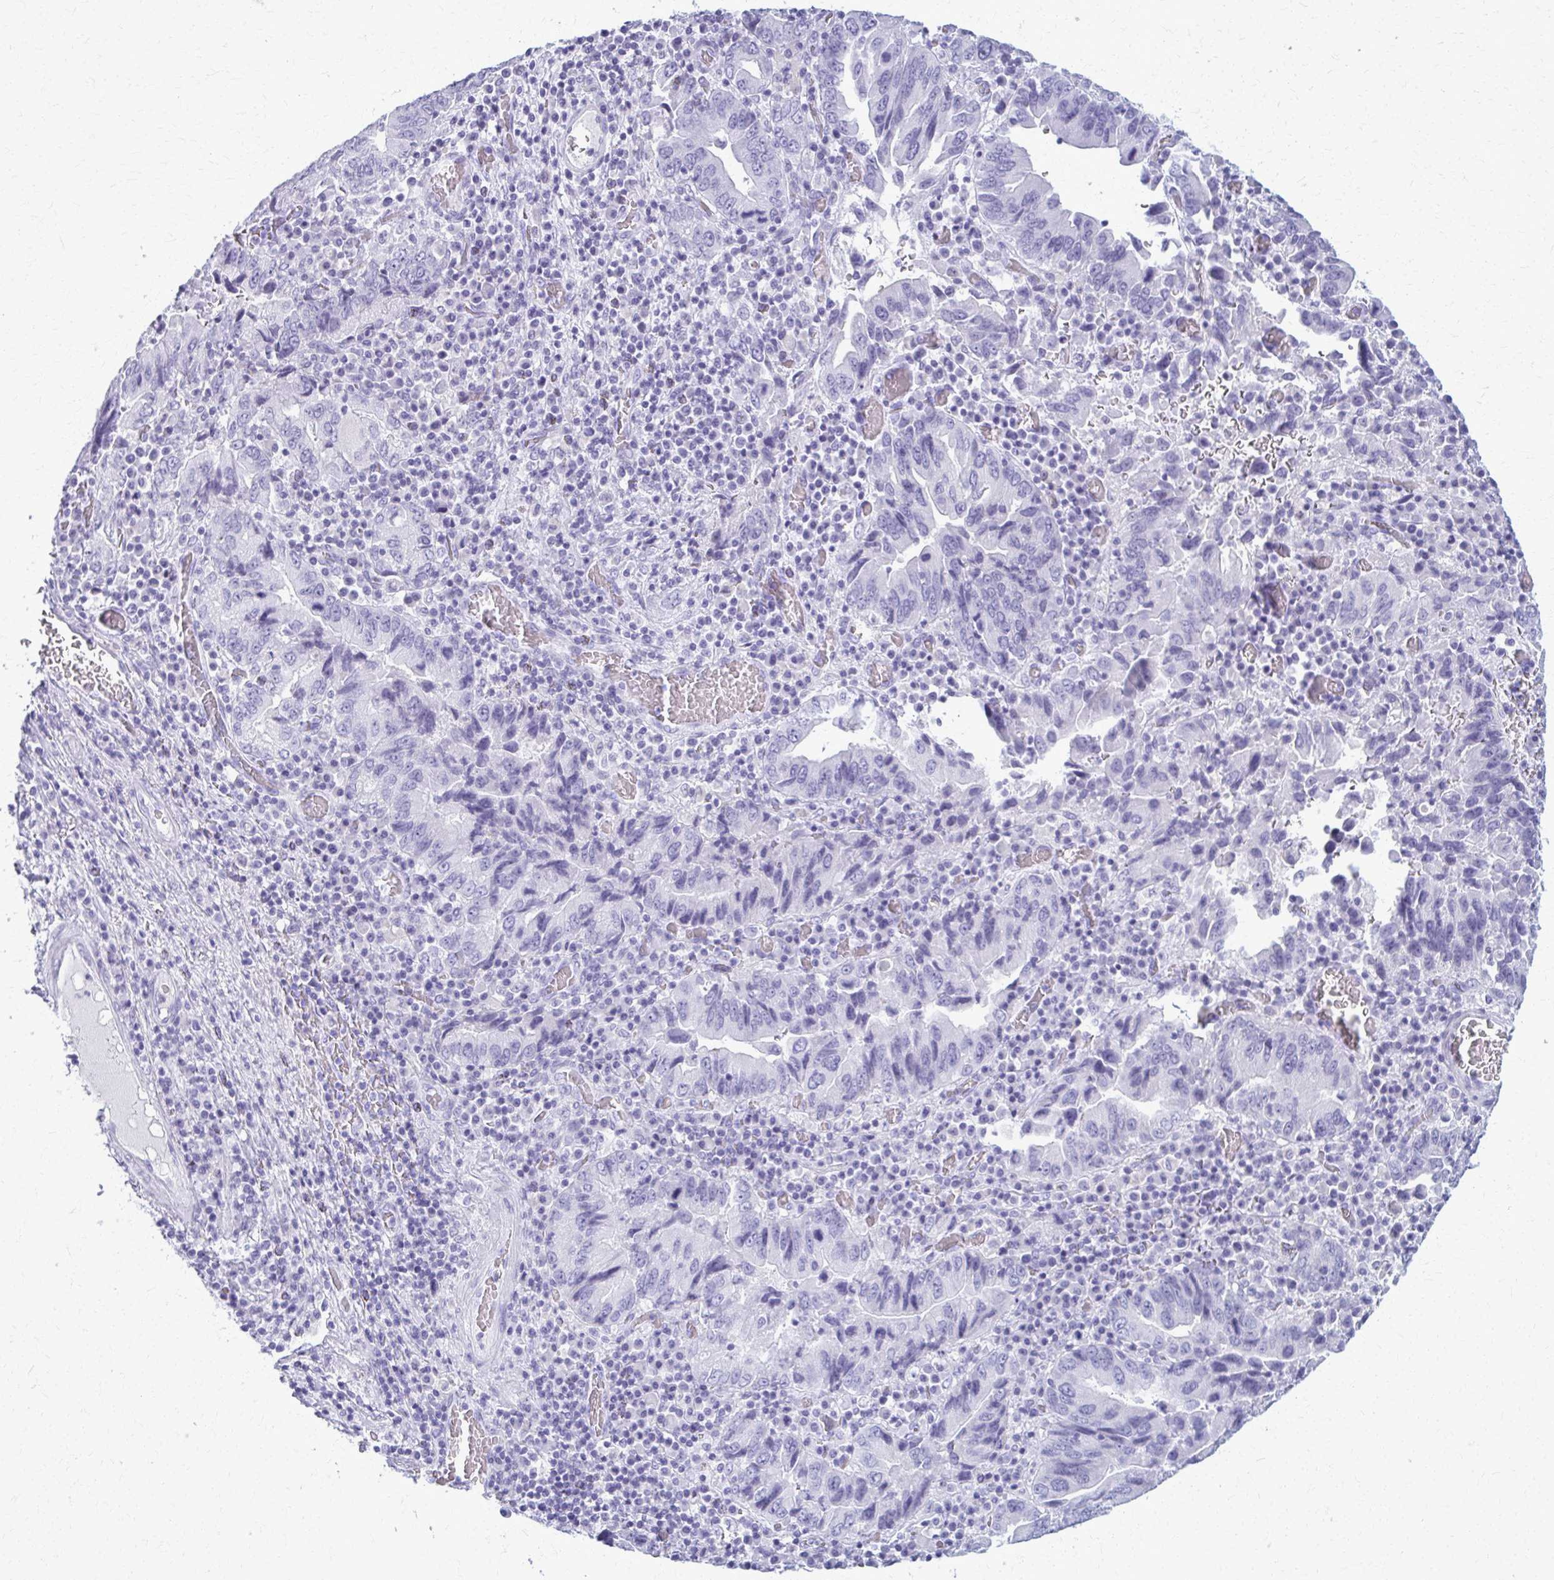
{"staining": {"intensity": "negative", "quantity": "none", "location": "none"}, "tissue": "stomach cancer", "cell_type": "Tumor cells", "image_type": "cancer", "snomed": [{"axis": "morphology", "description": "Adenocarcinoma, NOS"}, {"axis": "topography", "description": "Stomach, upper"}], "caption": "The image shows no significant expression in tumor cells of stomach cancer.", "gene": "ACSM2B", "patient": {"sex": "male", "age": 74}}